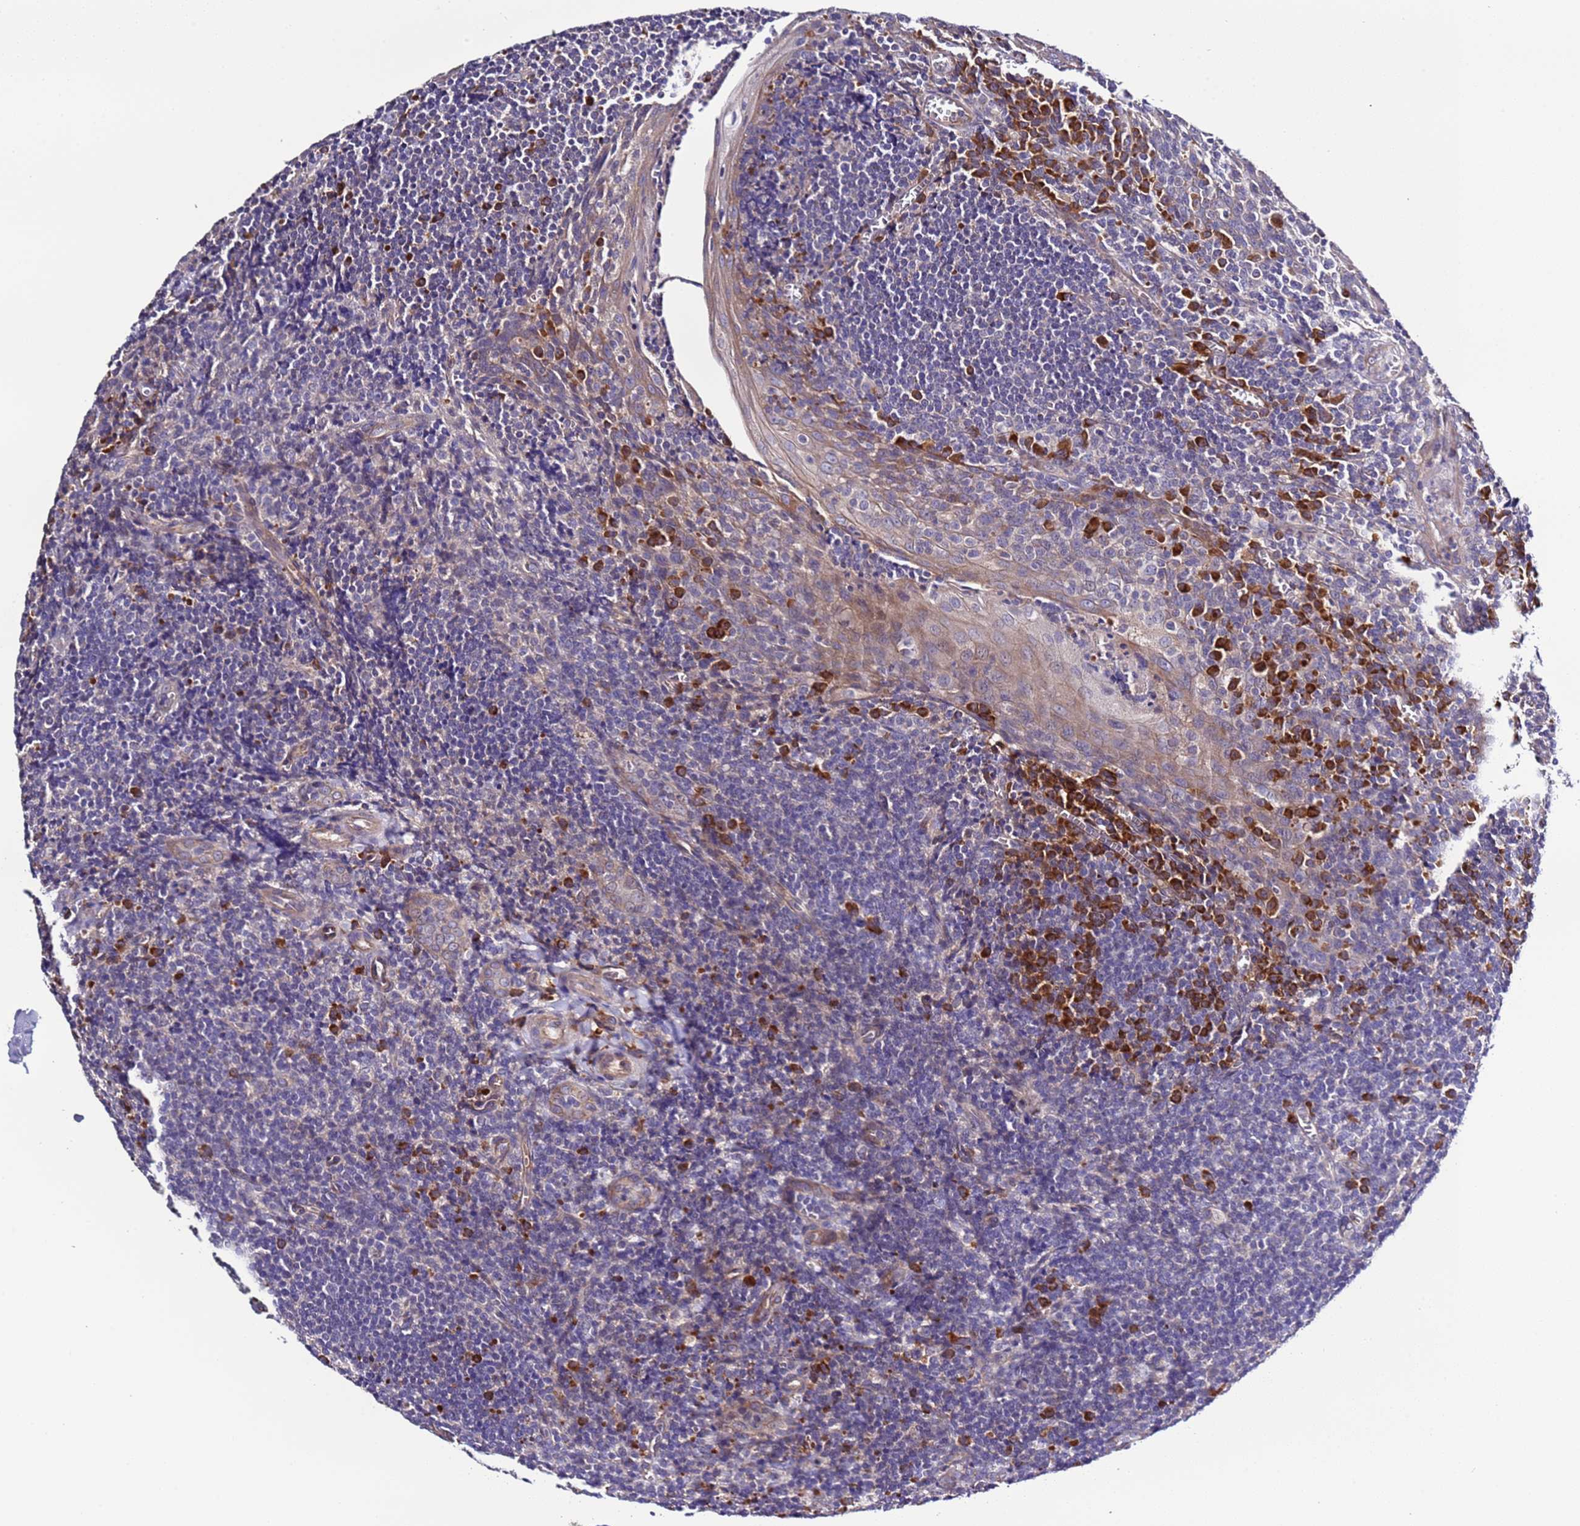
{"staining": {"intensity": "moderate", "quantity": "<25%", "location": "cytoplasmic/membranous"}, "tissue": "tonsil", "cell_type": "Germinal center cells", "image_type": "normal", "snomed": [{"axis": "morphology", "description": "Normal tissue, NOS"}, {"axis": "topography", "description": "Tonsil"}], "caption": "Immunohistochemistry of normal tonsil shows low levels of moderate cytoplasmic/membranous staining in approximately <25% of germinal center cells.", "gene": "SPCS1", "patient": {"sex": "male", "age": 27}}